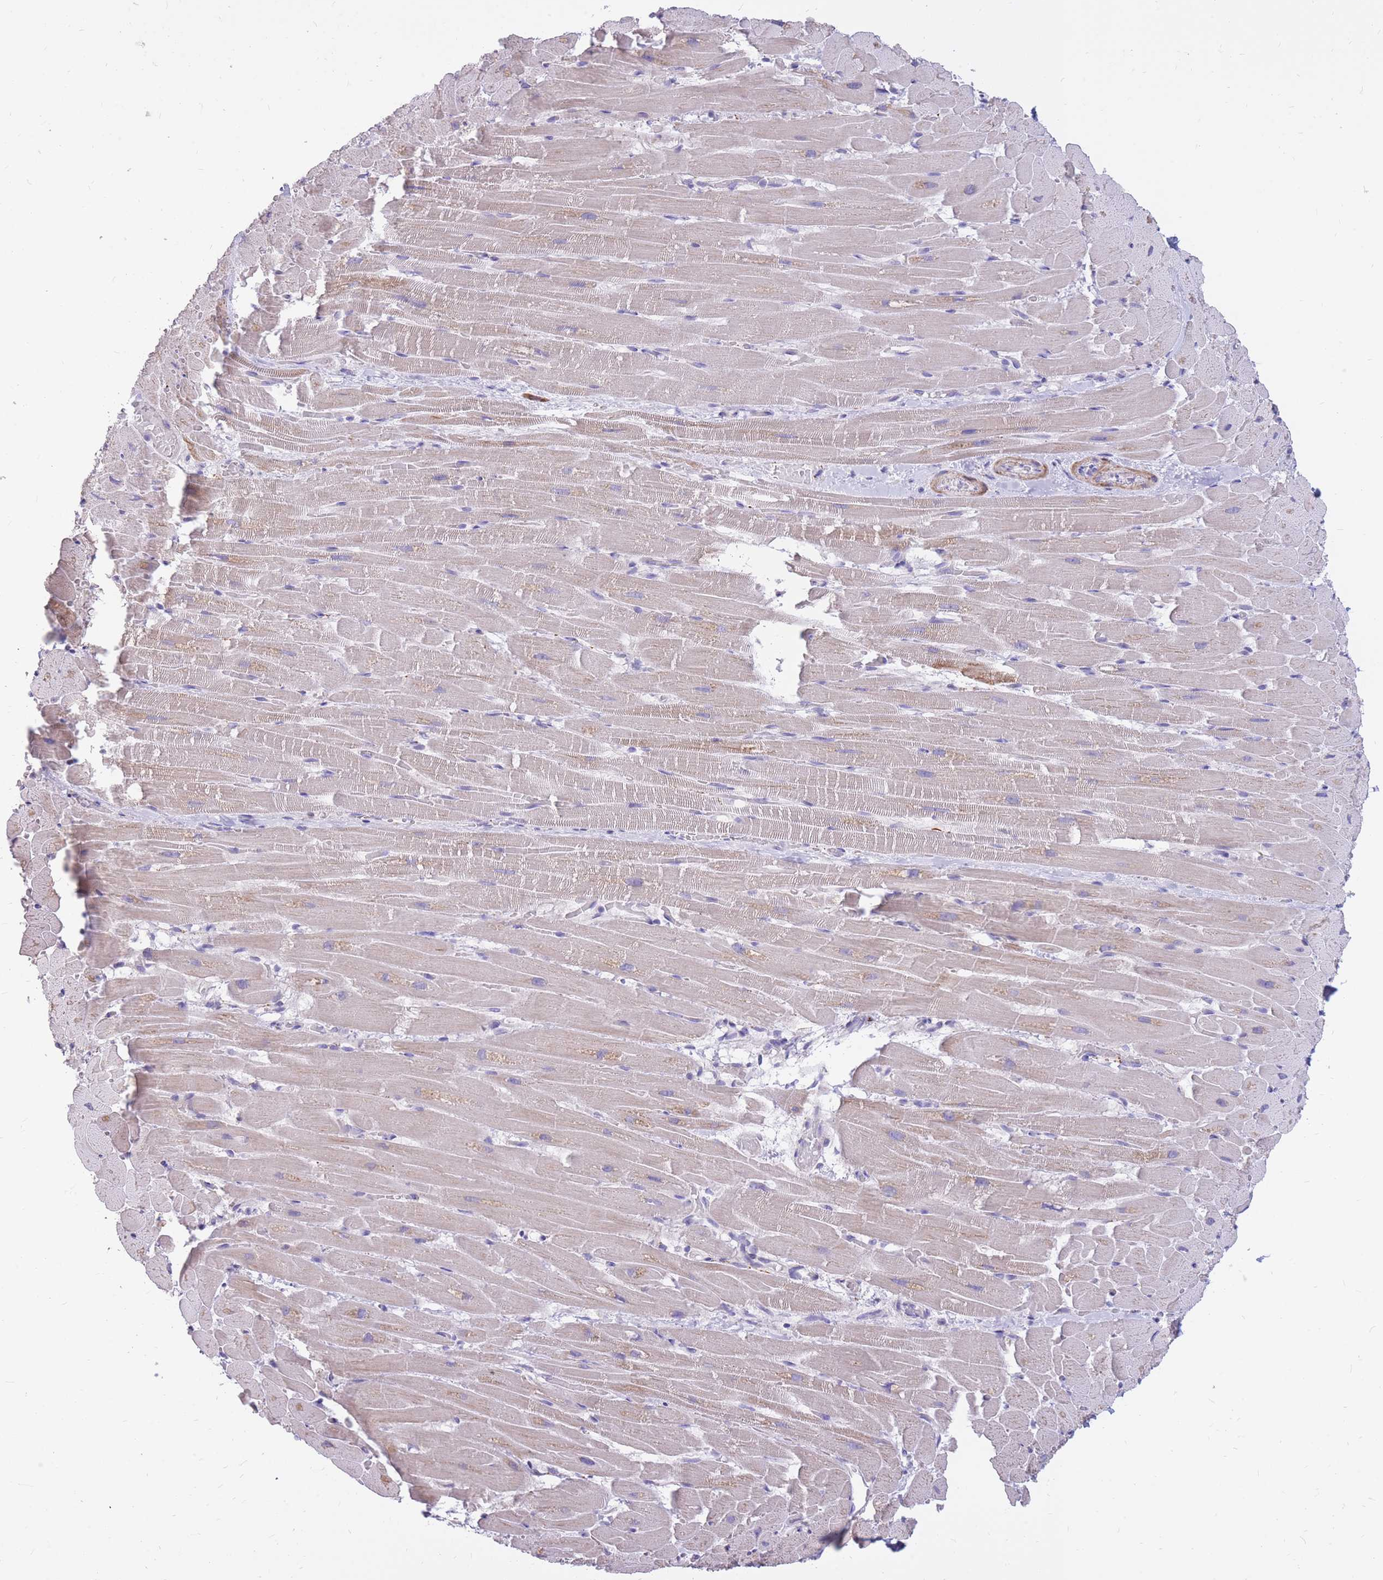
{"staining": {"intensity": "weak", "quantity": "25%-75%", "location": "cytoplasmic/membranous"}, "tissue": "heart muscle", "cell_type": "Cardiomyocytes", "image_type": "normal", "snomed": [{"axis": "morphology", "description": "Normal tissue, NOS"}, {"axis": "topography", "description": "Heart"}], "caption": "Human heart muscle stained with a protein marker displays weak staining in cardiomyocytes.", "gene": "RNF170", "patient": {"sex": "male", "age": 37}}